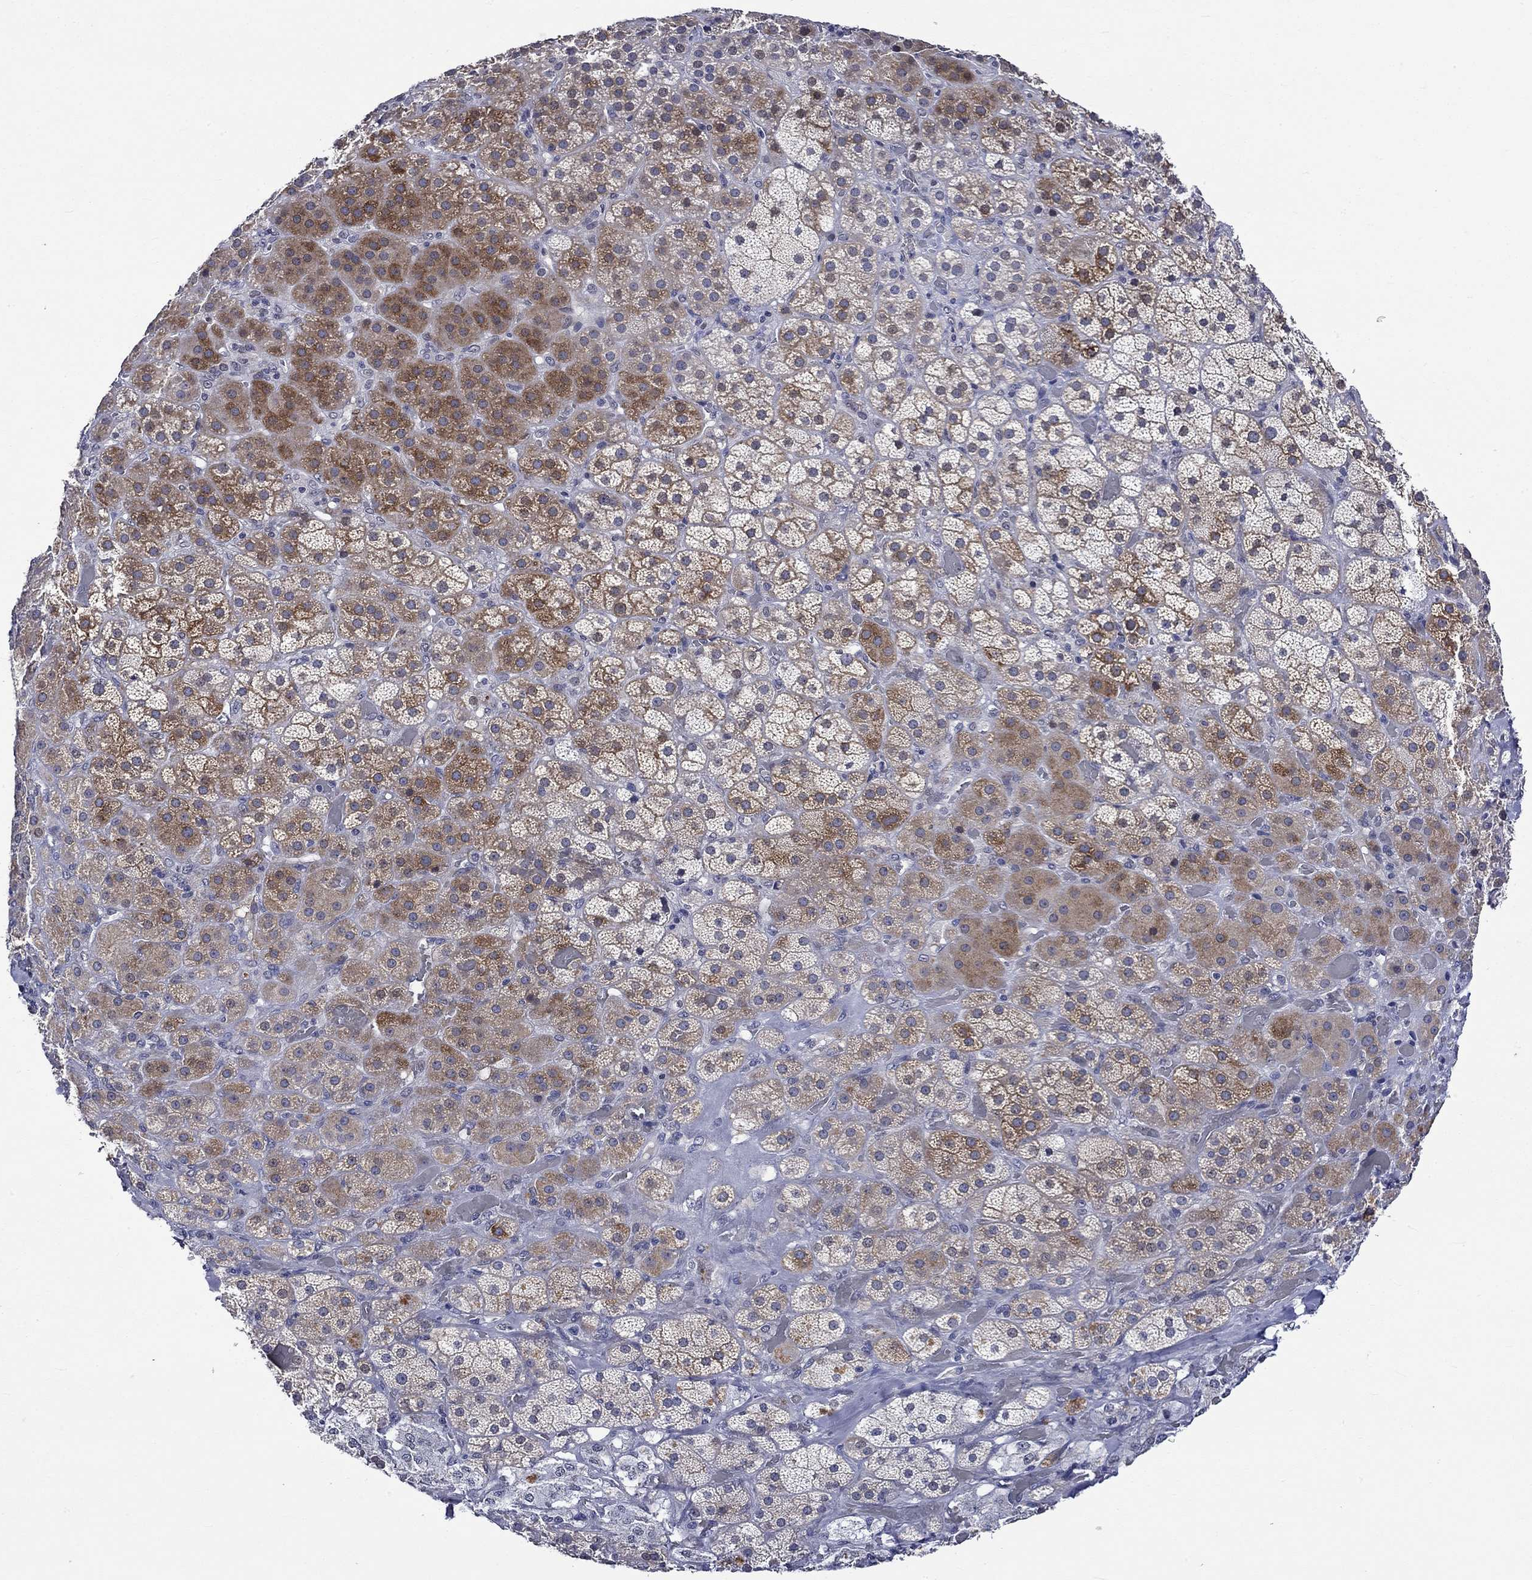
{"staining": {"intensity": "moderate", "quantity": "25%-75%", "location": "cytoplasmic/membranous"}, "tissue": "adrenal gland", "cell_type": "Glandular cells", "image_type": "normal", "snomed": [{"axis": "morphology", "description": "Normal tissue, NOS"}, {"axis": "topography", "description": "Adrenal gland"}], "caption": "The immunohistochemical stain labels moderate cytoplasmic/membranous expression in glandular cells of unremarkable adrenal gland.", "gene": "DDX3Y", "patient": {"sex": "male", "age": 57}}